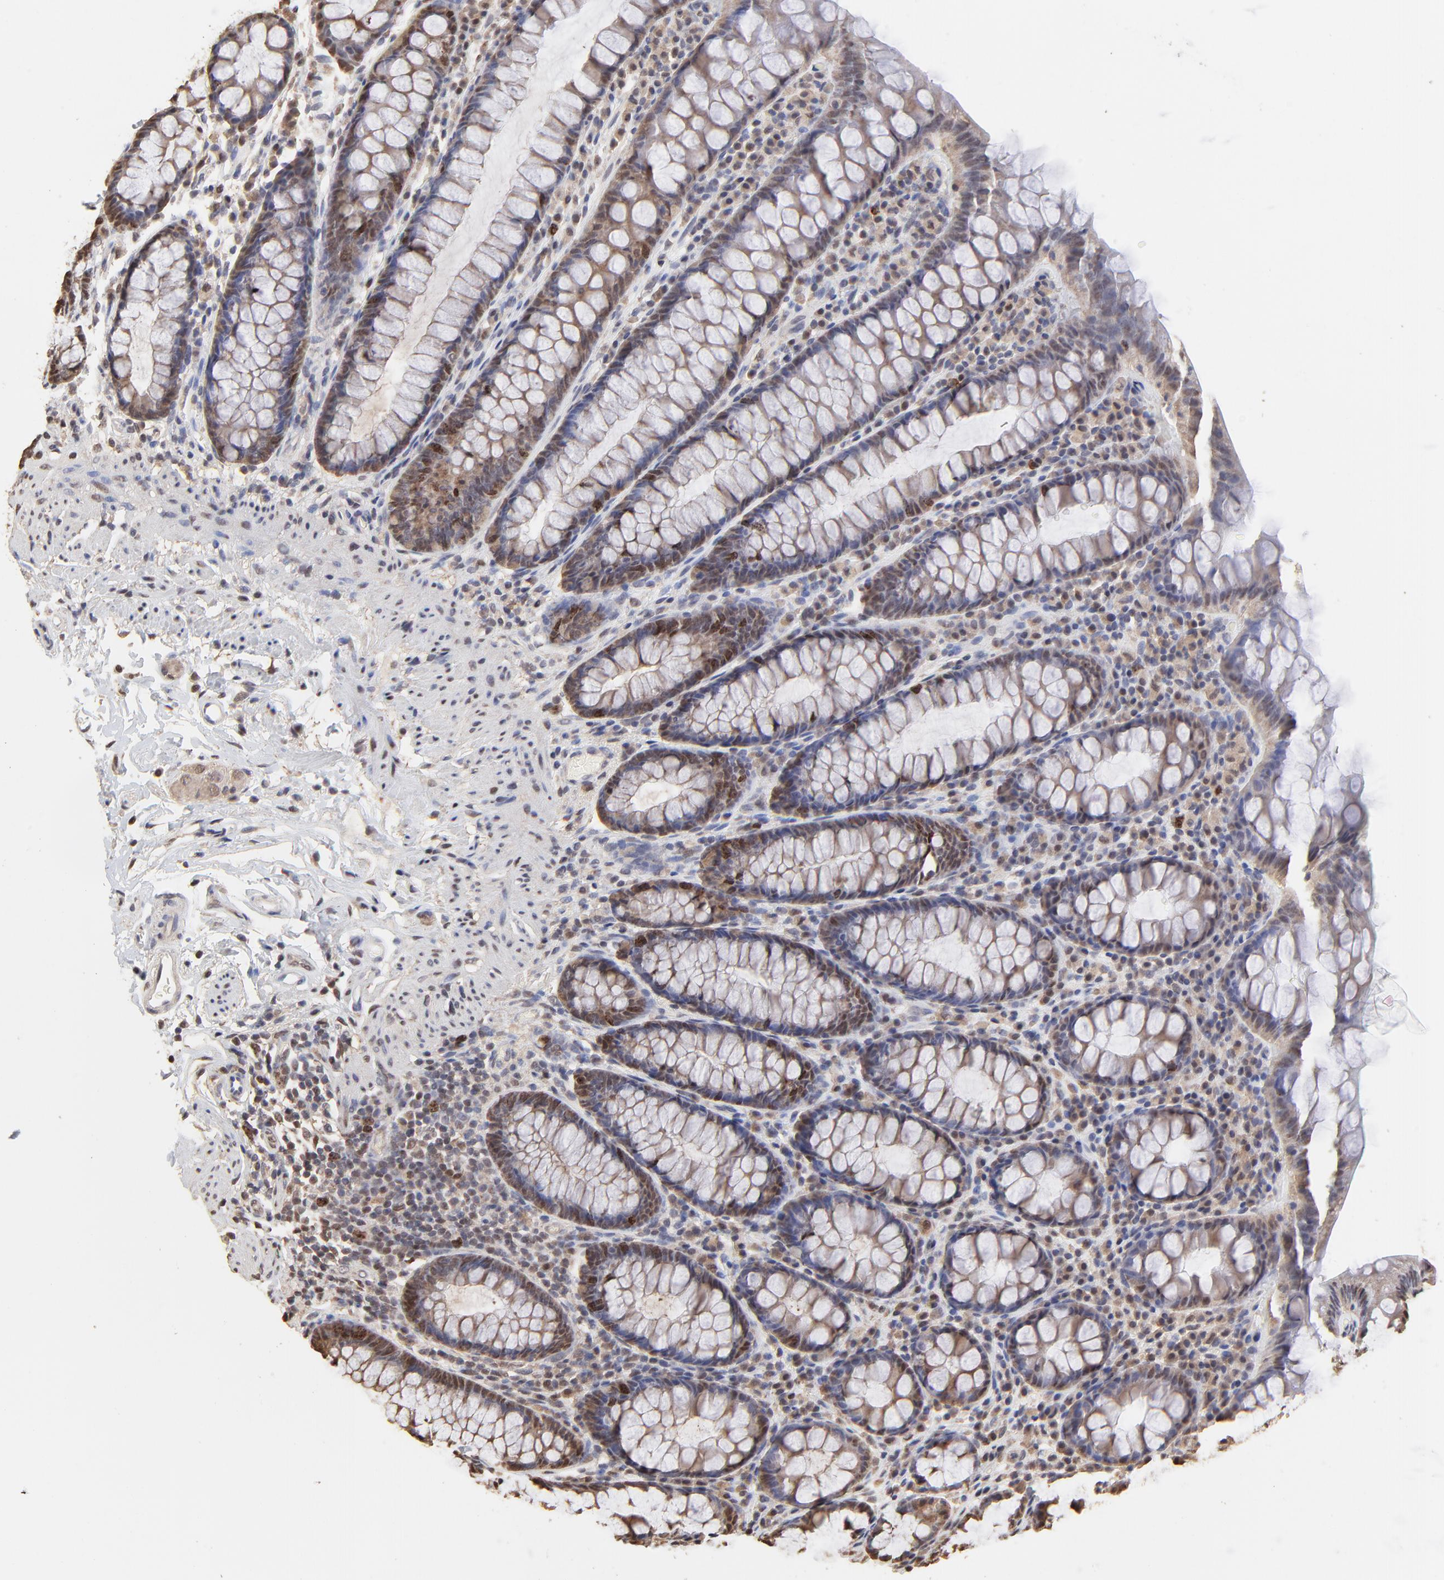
{"staining": {"intensity": "moderate", "quantity": "25%-75%", "location": "nuclear"}, "tissue": "rectum", "cell_type": "Glandular cells", "image_type": "normal", "snomed": [{"axis": "morphology", "description": "Normal tissue, NOS"}, {"axis": "topography", "description": "Rectum"}], "caption": "Glandular cells display medium levels of moderate nuclear staining in approximately 25%-75% of cells in benign rectum.", "gene": "BIRC5", "patient": {"sex": "male", "age": 92}}